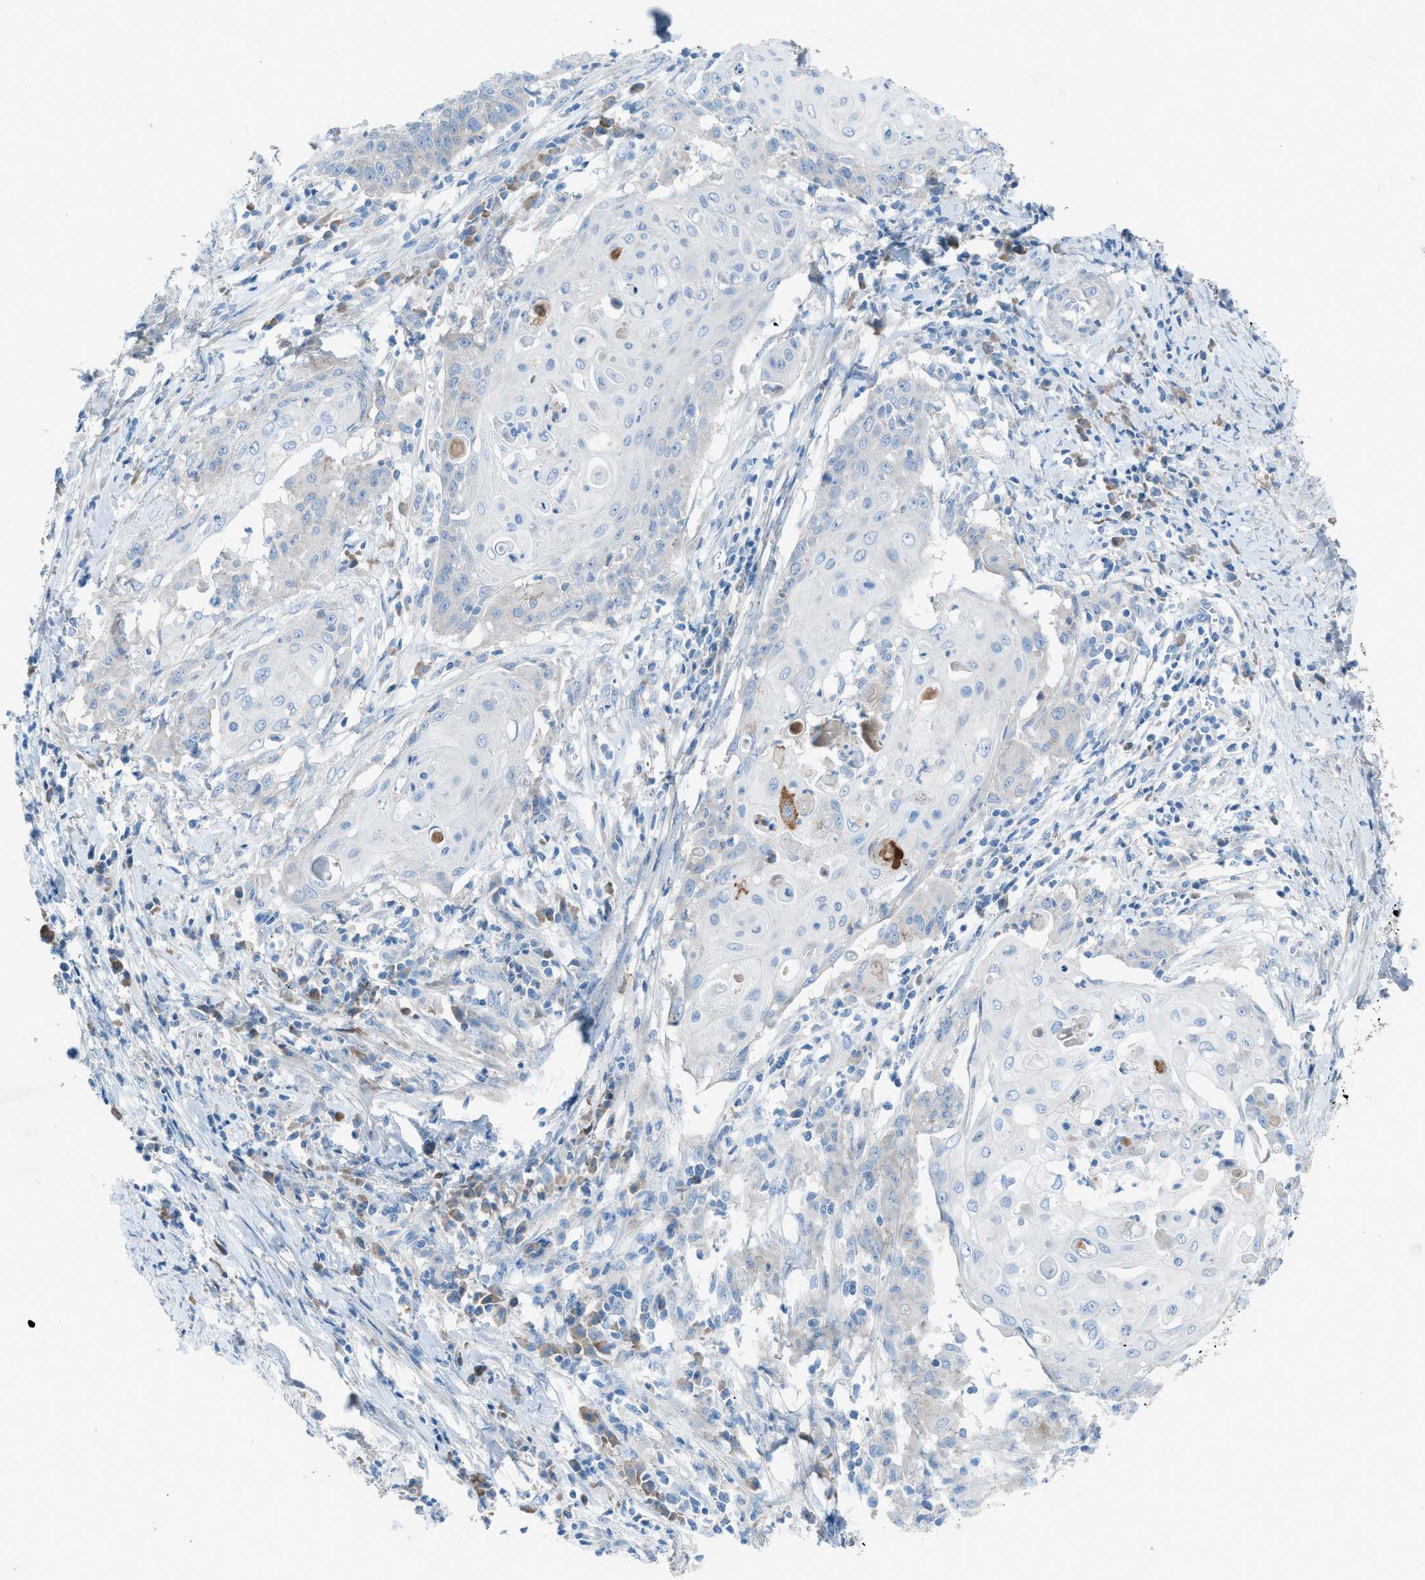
{"staining": {"intensity": "negative", "quantity": "none", "location": "none"}, "tissue": "cervical cancer", "cell_type": "Tumor cells", "image_type": "cancer", "snomed": [{"axis": "morphology", "description": "Squamous cell carcinoma, NOS"}, {"axis": "topography", "description": "Cervix"}], "caption": "Cervical cancer was stained to show a protein in brown. There is no significant positivity in tumor cells. (DAB immunohistochemistry visualized using brightfield microscopy, high magnification).", "gene": "C5AR2", "patient": {"sex": "female", "age": 39}}